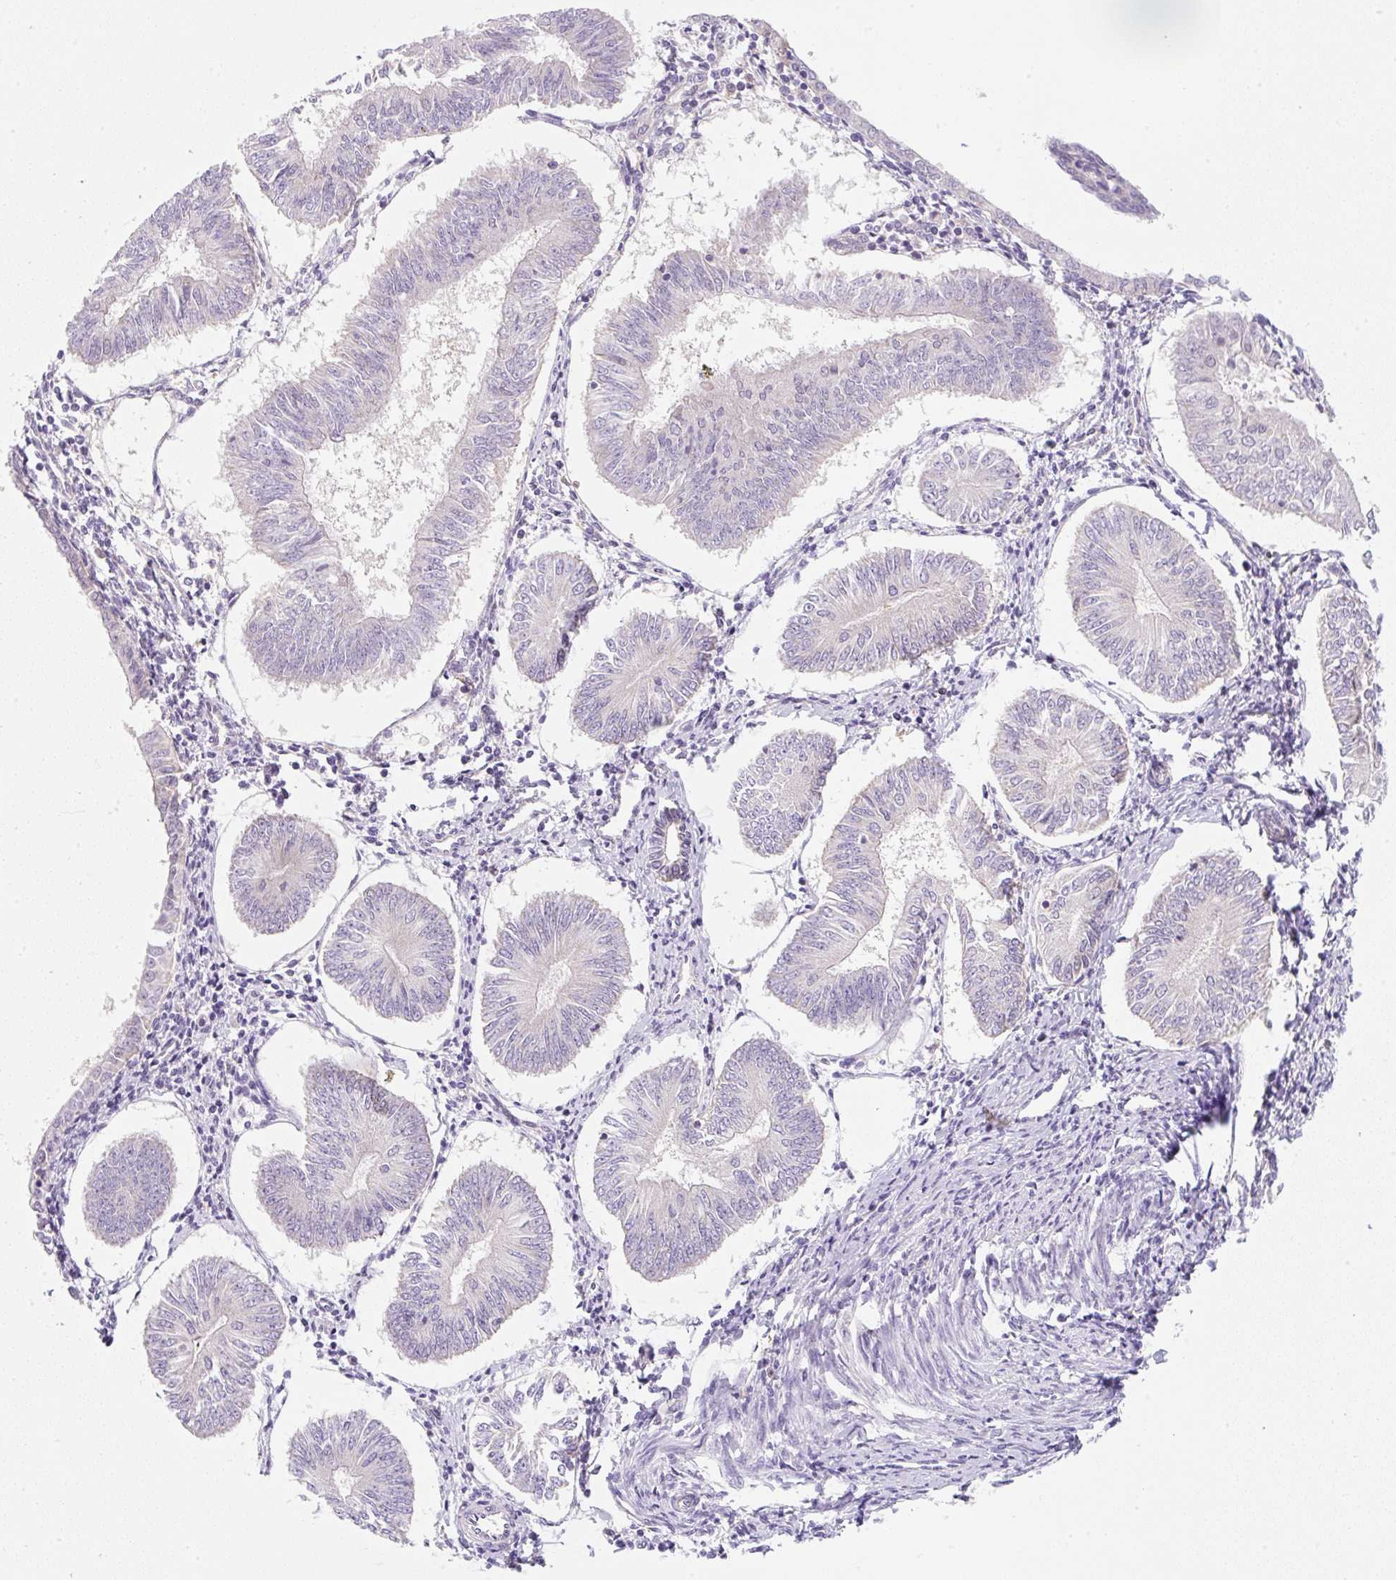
{"staining": {"intensity": "negative", "quantity": "none", "location": "none"}, "tissue": "endometrial cancer", "cell_type": "Tumor cells", "image_type": "cancer", "snomed": [{"axis": "morphology", "description": "Adenocarcinoma, NOS"}, {"axis": "topography", "description": "Endometrium"}], "caption": "Adenocarcinoma (endometrial) stained for a protein using immunohistochemistry (IHC) reveals no staining tumor cells.", "gene": "OMA1", "patient": {"sex": "female", "age": 58}}